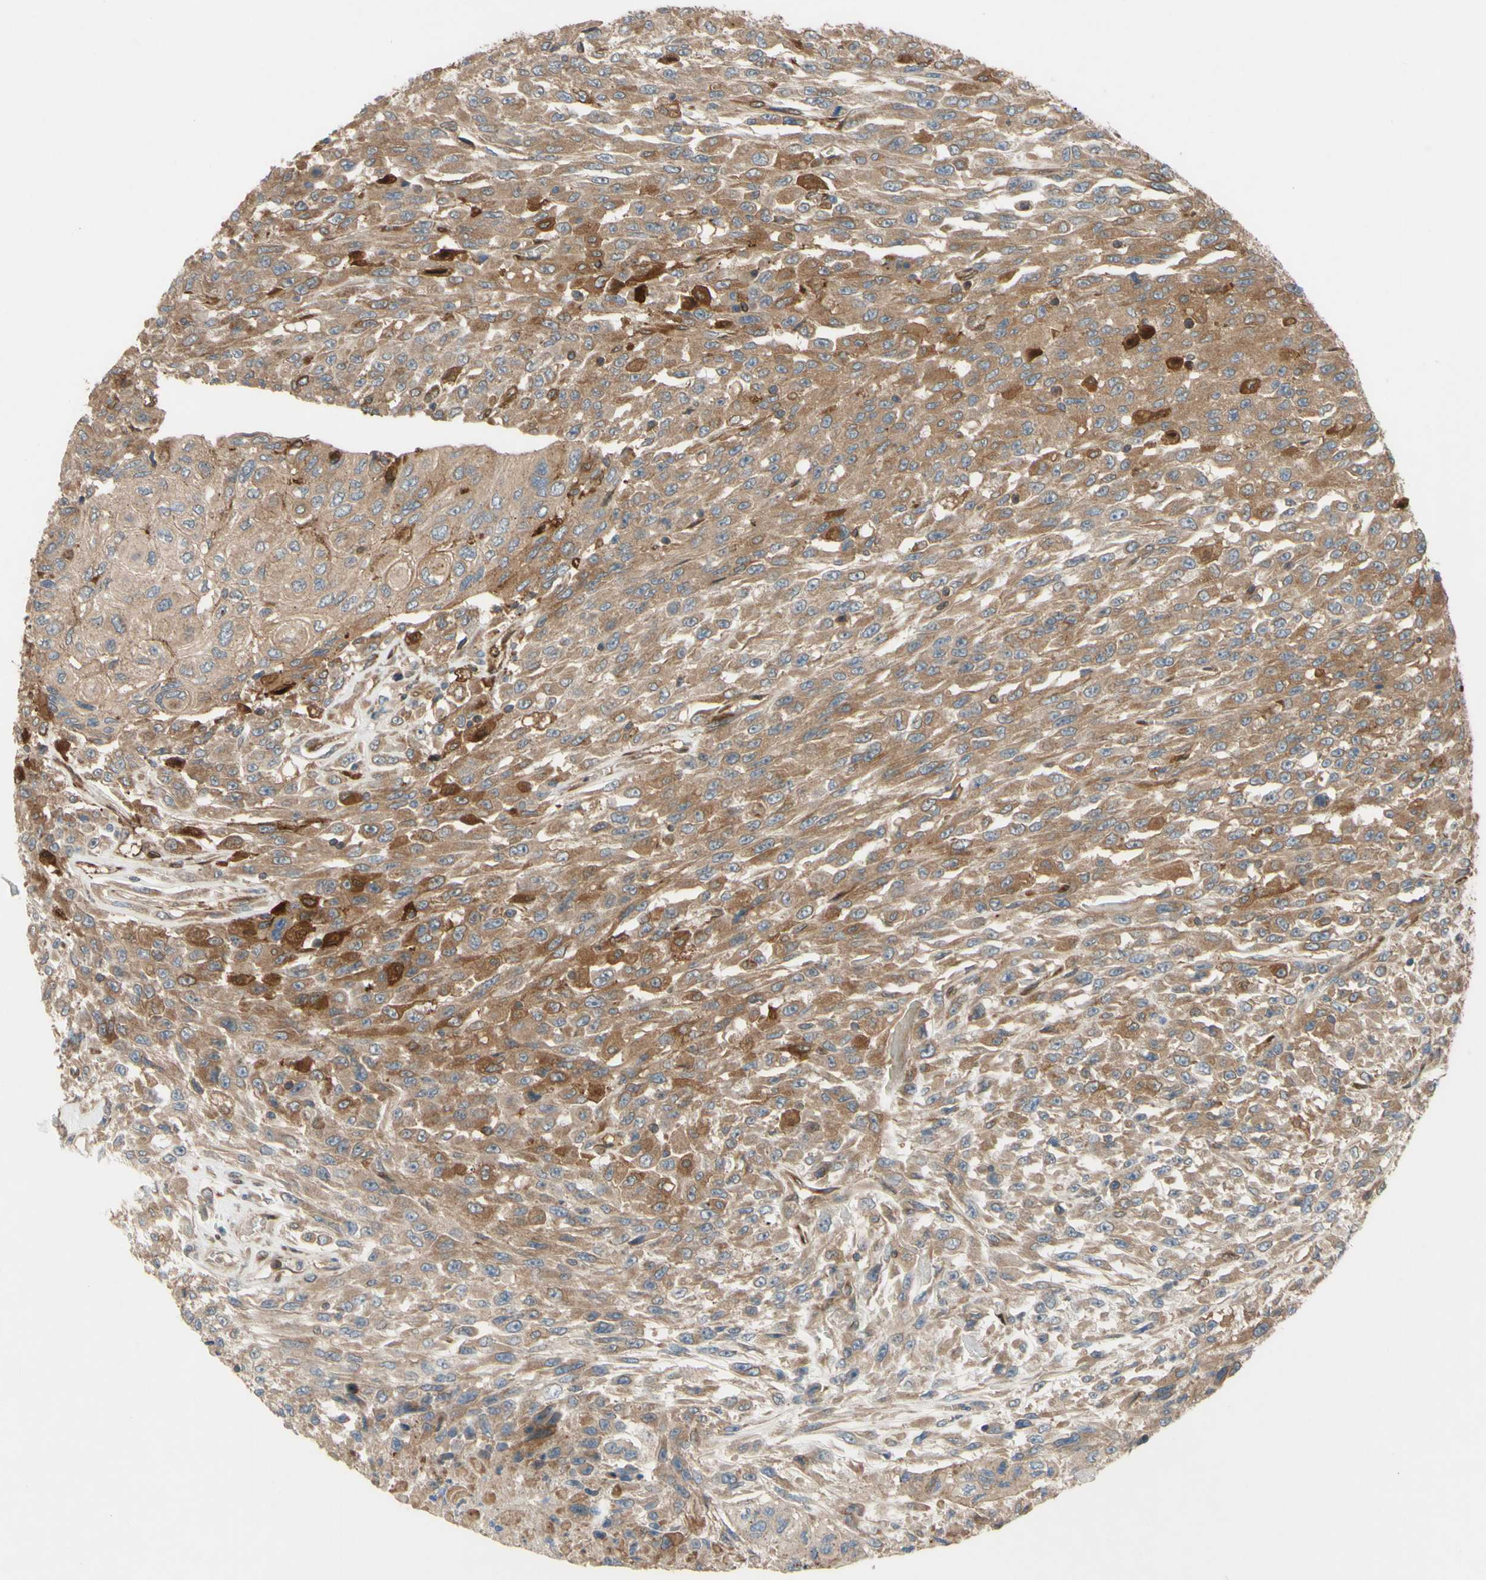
{"staining": {"intensity": "moderate", "quantity": ">75%", "location": "cytoplasmic/membranous"}, "tissue": "urothelial cancer", "cell_type": "Tumor cells", "image_type": "cancer", "snomed": [{"axis": "morphology", "description": "Urothelial carcinoma, High grade"}, {"axis": "topography", "description": "Urinary bladder"}], "caption": "Protein staining demonstrates moderate cytoplasmic/membranous expression in about >75% of tumor cells in urothelial cancer. (brown staining indicates protein expression, while blue staining denotes nuclei).", "gene": "SPTLC1", "patient": {"sex": "male", "age": 66}}